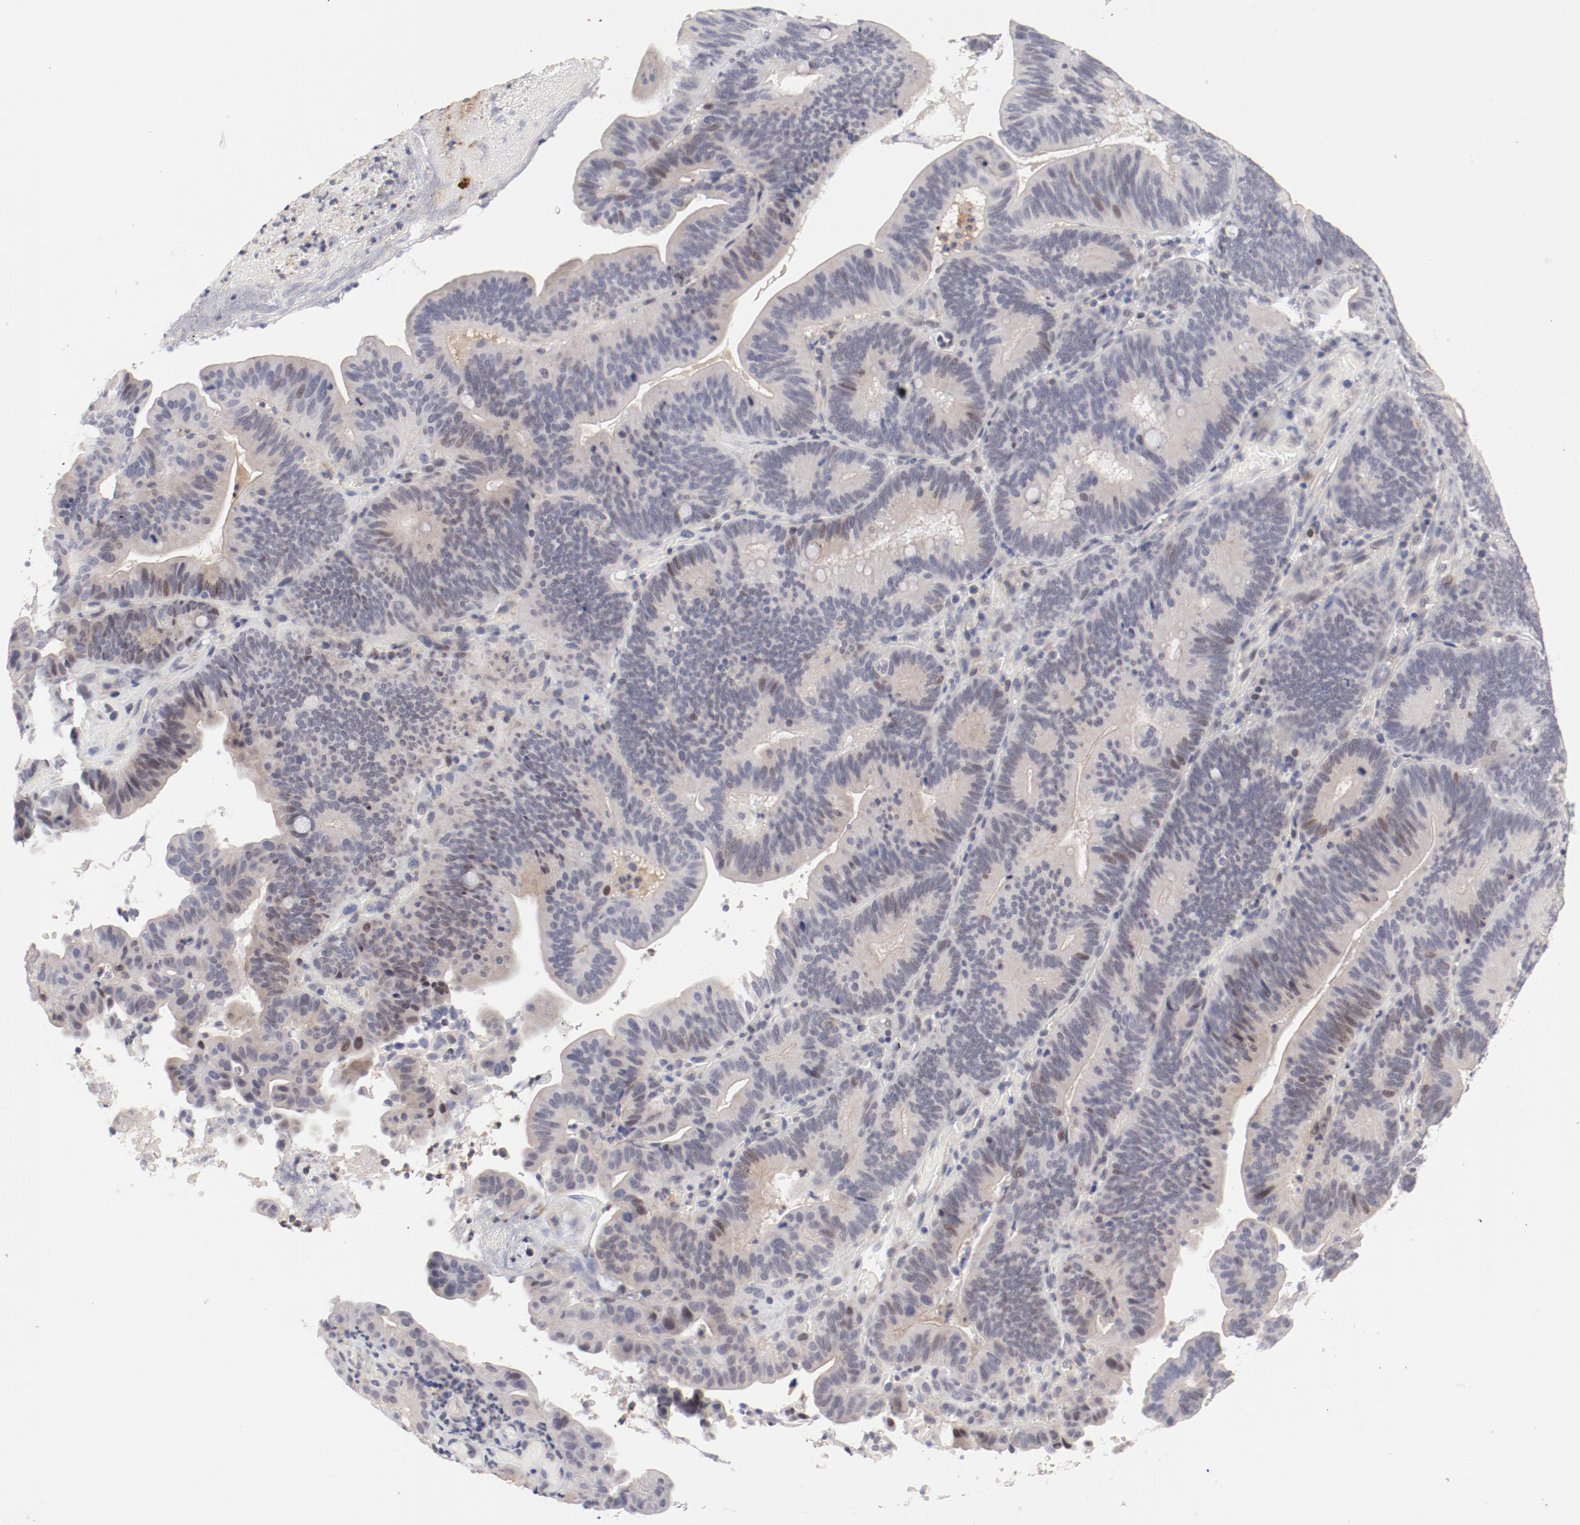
{"staining": {"intensity": "weak", "quantity": "25%-75%", "location": "cytoplasmic/membranous,nuclear"}, "tissue": "pancreatic cancer", "cell_type": "Tumor cells", "image_type": "cancer", "snomed": [{"axis": "morphology", "description": "Adenocarcinoma, NOS"}, {"axis": "topography", "description": "Pancreas"}], "caption": "This is a micrograph of IHC staining of pancreatic cancer, which shows weak positivity in the cytoplasmic/membranous and nuclear of tumor cells.", "gene": "FSCB", "patient": {"sex": "male", "age": 82}}